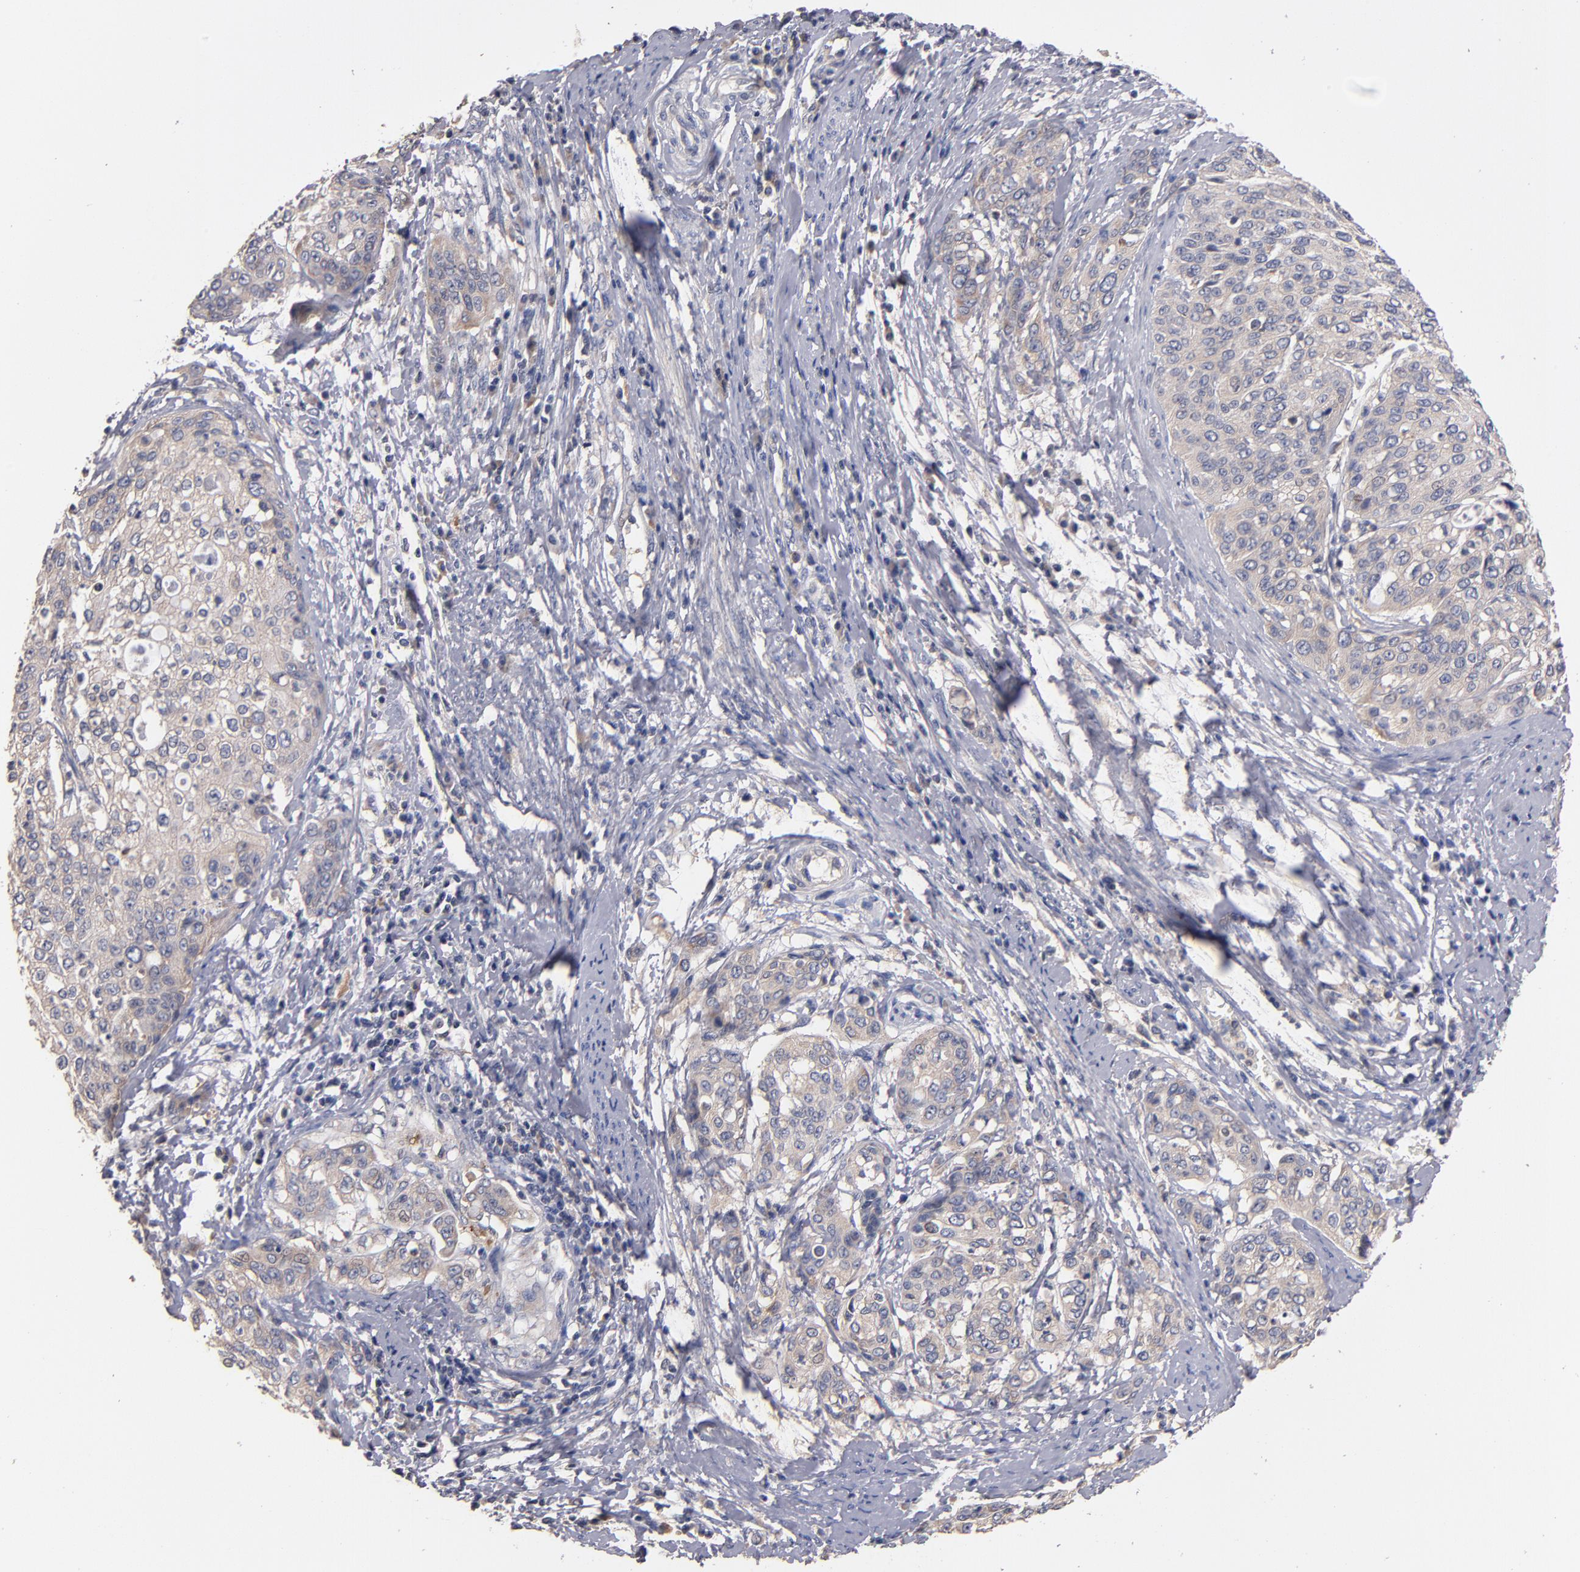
{"staining": {"intensity": "weak", "quantity": "25%-75%", "location": "cytoplasmic/membranous"}, "tissue": "cervical cancer", "cell_type": "Tumor cells", "image_type": "cancer", "snomed": [{"axis": "morphology", "description": "Squamous cell carcinoma, NOS"}, {"axis": "topography", "description": "Cervix"}], "caption": "An image showing weak cytoplasmic/membranous expression in about 25%-75% of tumor cells in cervical cancer, as visualized by brown immunohistochemical staining.", "gene": "DACT1", "patient": {"sex": "female", "age": 41}}